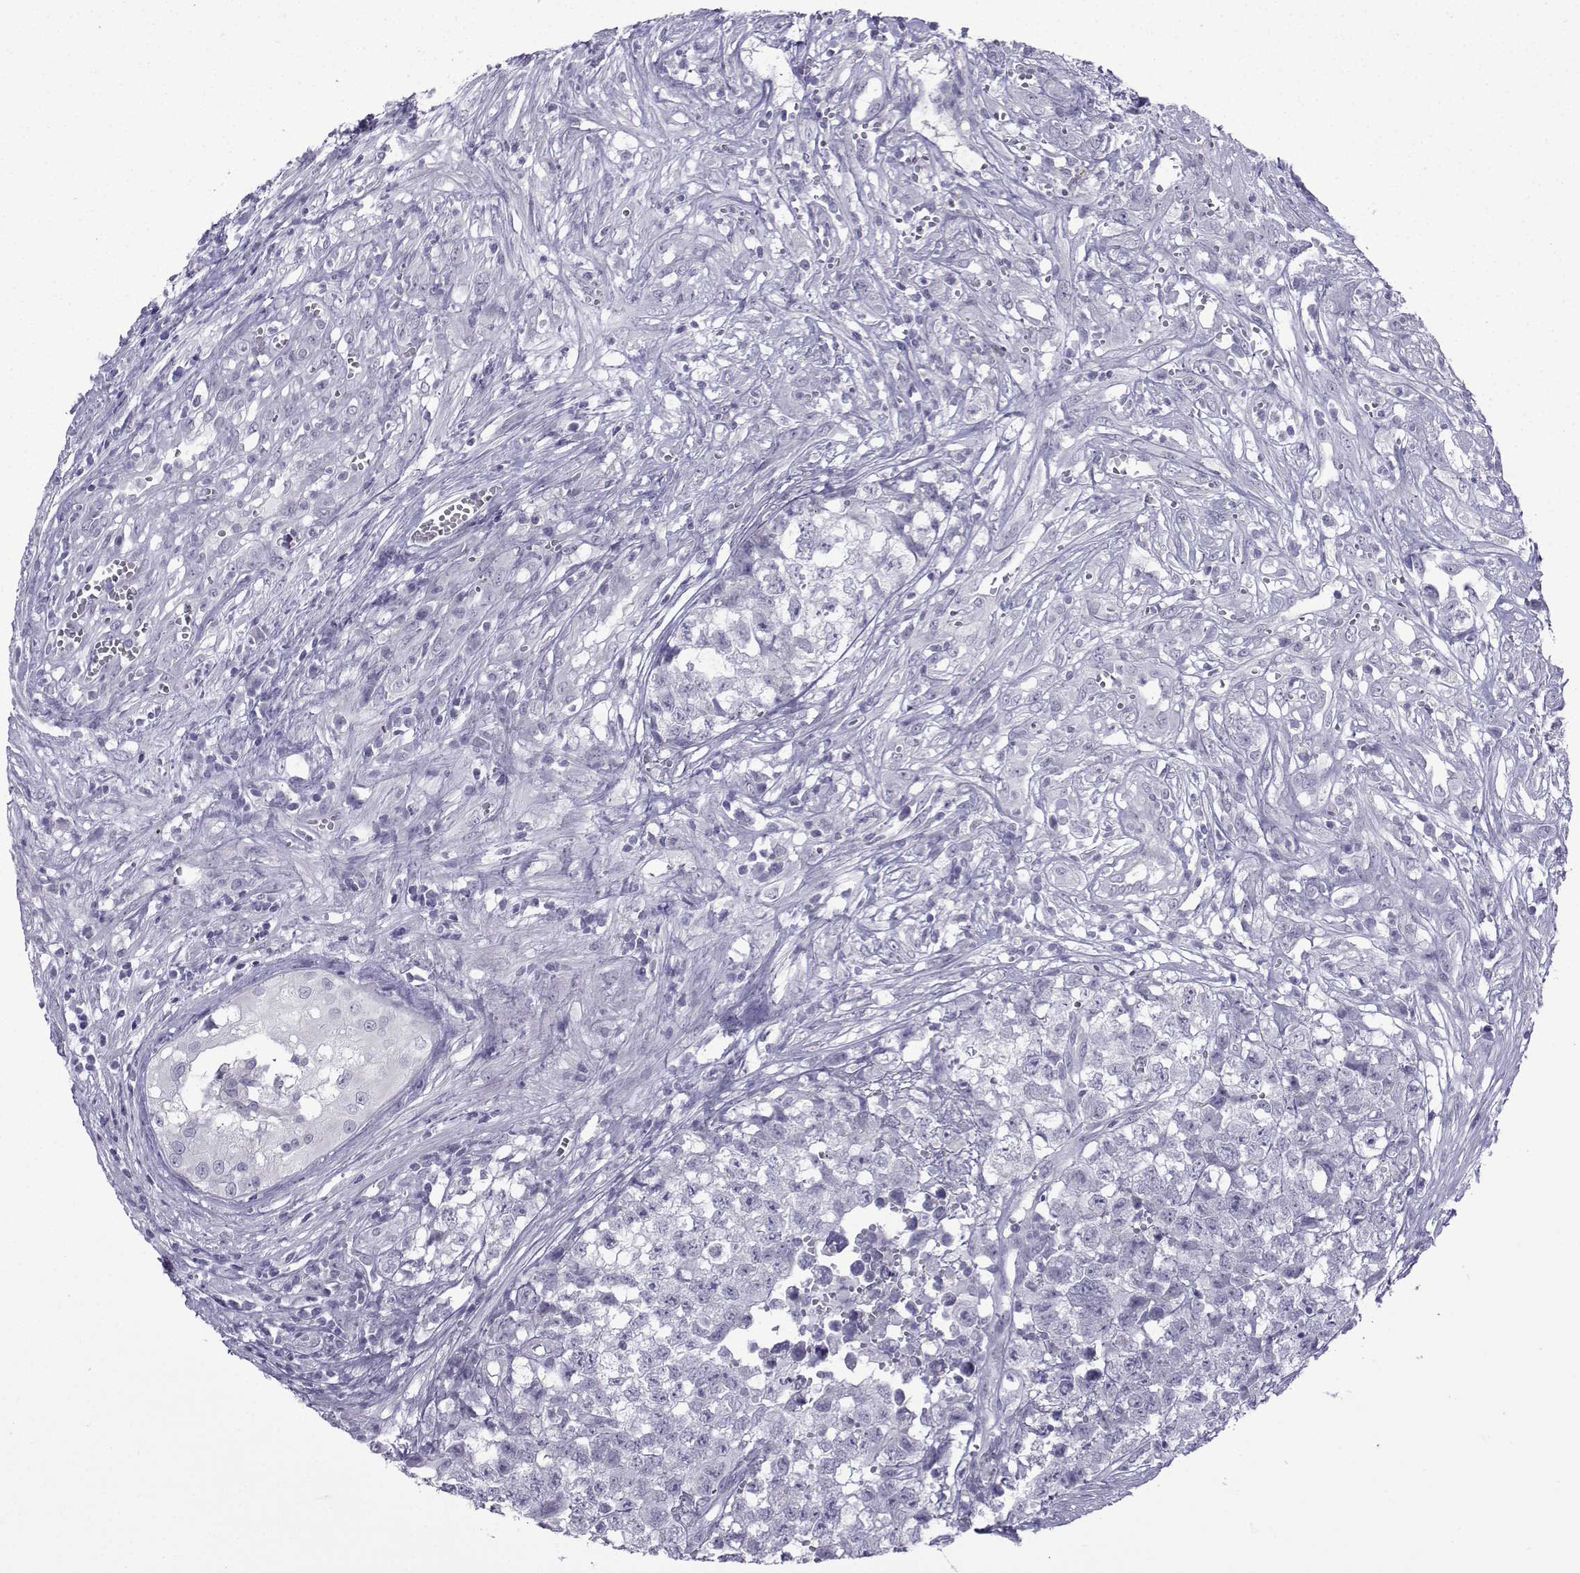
{"staining": {"intensity": "negative", "quantity": "none", "location": "none"}, "tissue": "testis cancer", "cell_type": "Tumor cells", "image_type": "cancer", "snomed": [{"axis": "morphology", "description": "Seminoma, NOS"}, {"axis": "morphology", "description": "Carcinoma, Embryonal, NOS"}, {"axis": "topography", "description": "Testis"}], "caption": "Testis cancer was stained to show a protein in brown. There is no significant staining in tumor cells.", "gene": "CFAP53", "patient": {"sex": "male", "age": 22}}